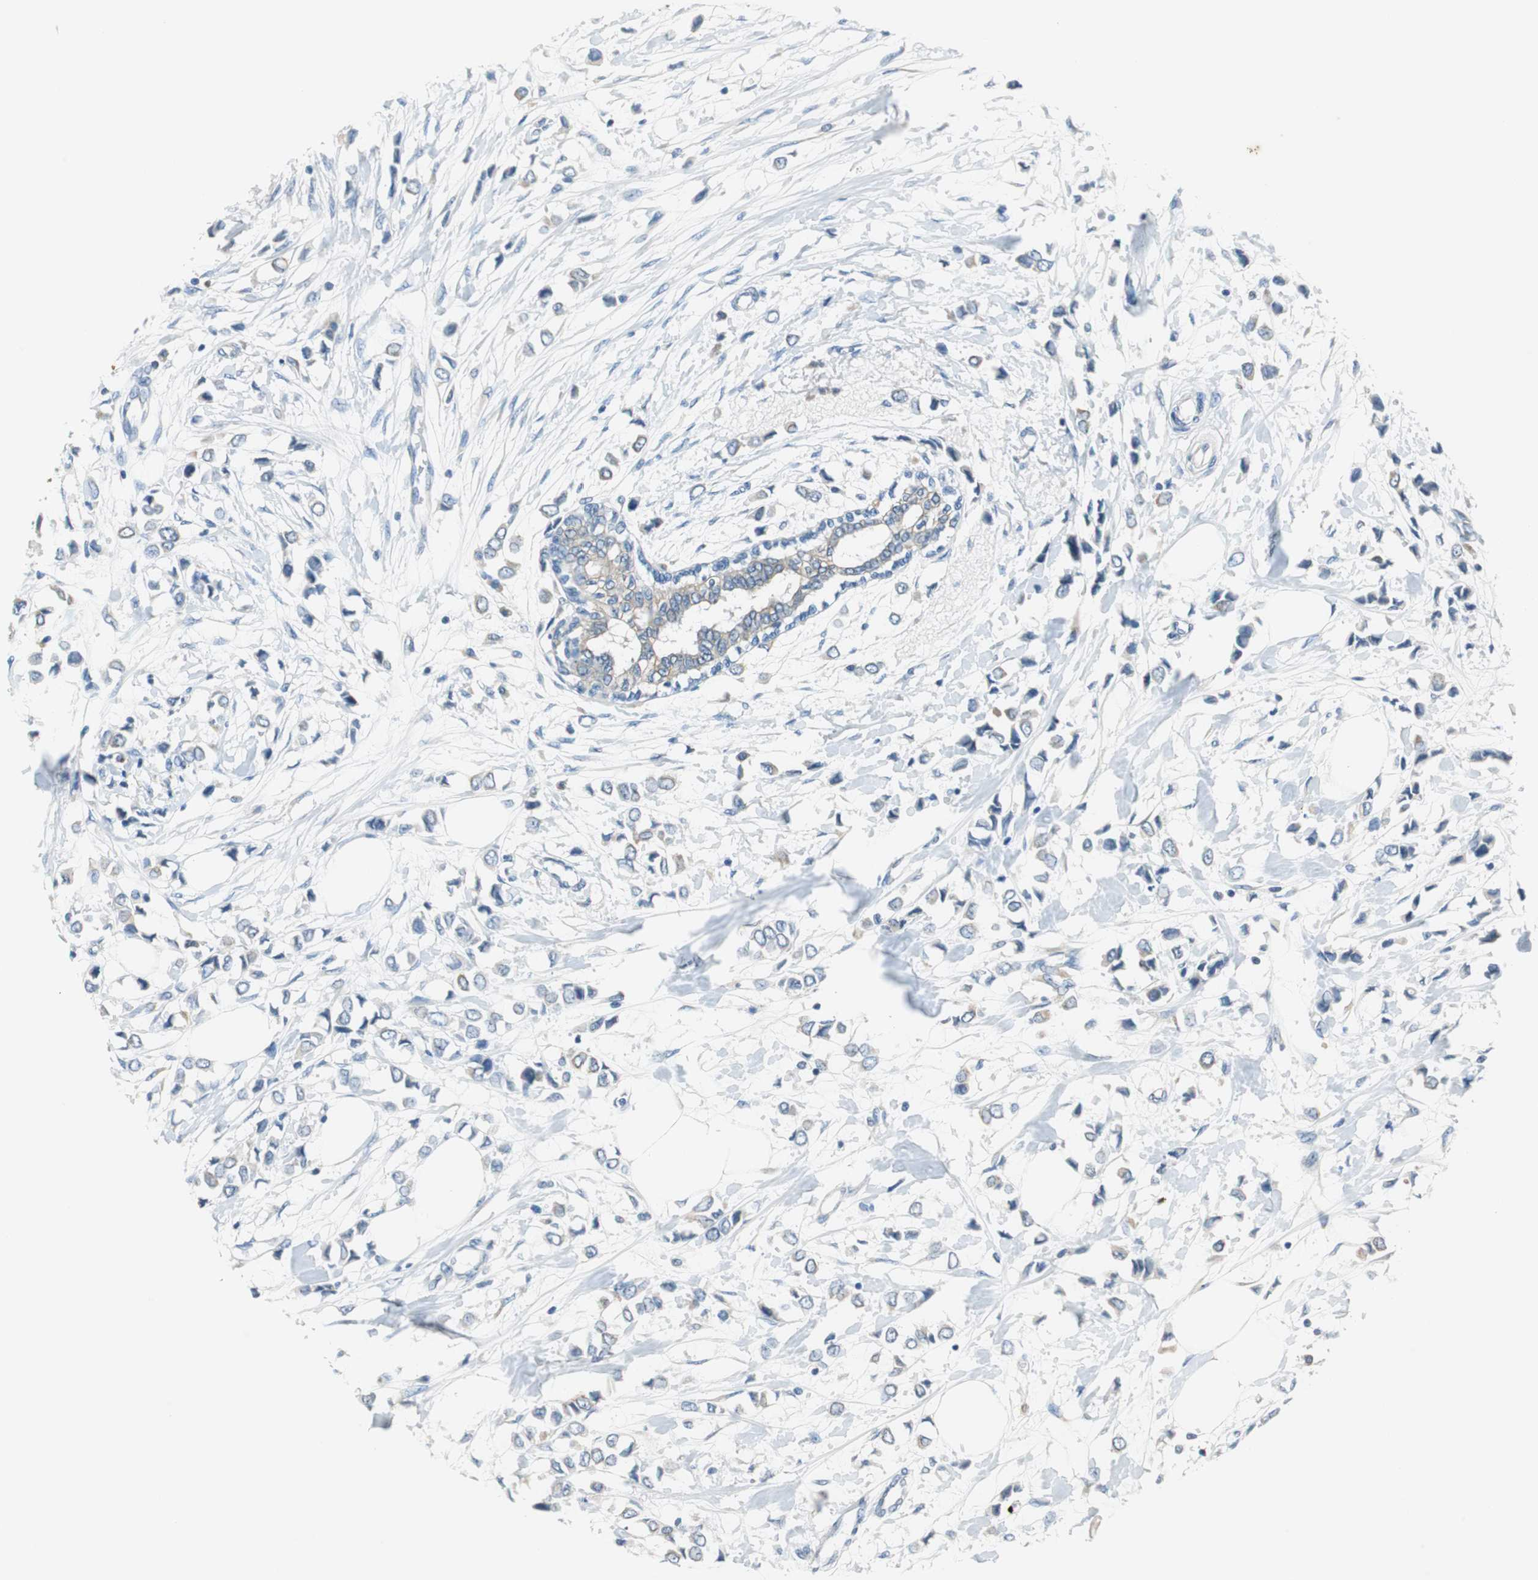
{"staining": {"intensity": "negative", "quantity": "none", "location": "none"}, "tissue": "breast cancer", "cell_type": "Tumor cells", "image_type": "cancer", "snomed": [{"axis": "morphology", "description": "Lobular carcinoma"}, {"axis": "topography", "description": "Breast"}], "caption": "Protein analysis of lobular carcinoma (breast) displays no significant expression in tumor cells.", "gene": "FADS2", "patient": {"sex": "female", "age": 51}}